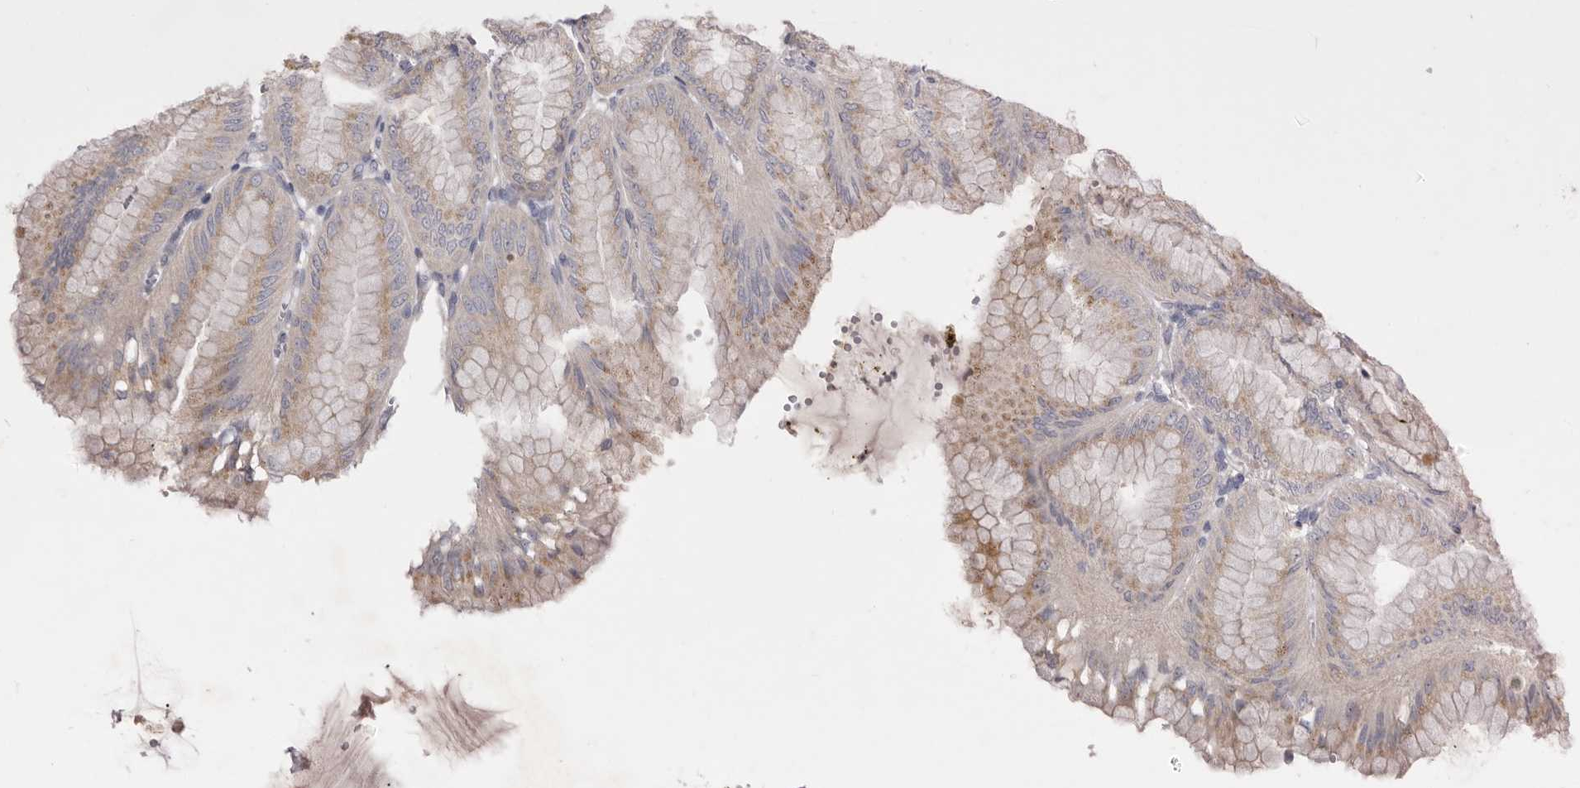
{"staining": {"intensity": "weak", "quantity": "25%-75%", "location": "cytoplasmic/membranous"}, "tissue": "stomach", "cell_type": "Glandular cells", "image_type": "normal", "snomed": [{"axis": "morphology", "description": "Normal tissue, NOS"}, {"axis": "topography", "description": "Stomach, lower"}], "caption": "Immunohistochemical staining of normal human stomach shows weak cytoplasmic/membranous protein expression in approximately 25%-75% of glandular cells. (brown staining indicates protein expression, while blue staining denotes nuclei).", "gene": "TBC1D8B", "patient": {"sex": "male", "age": 71}}